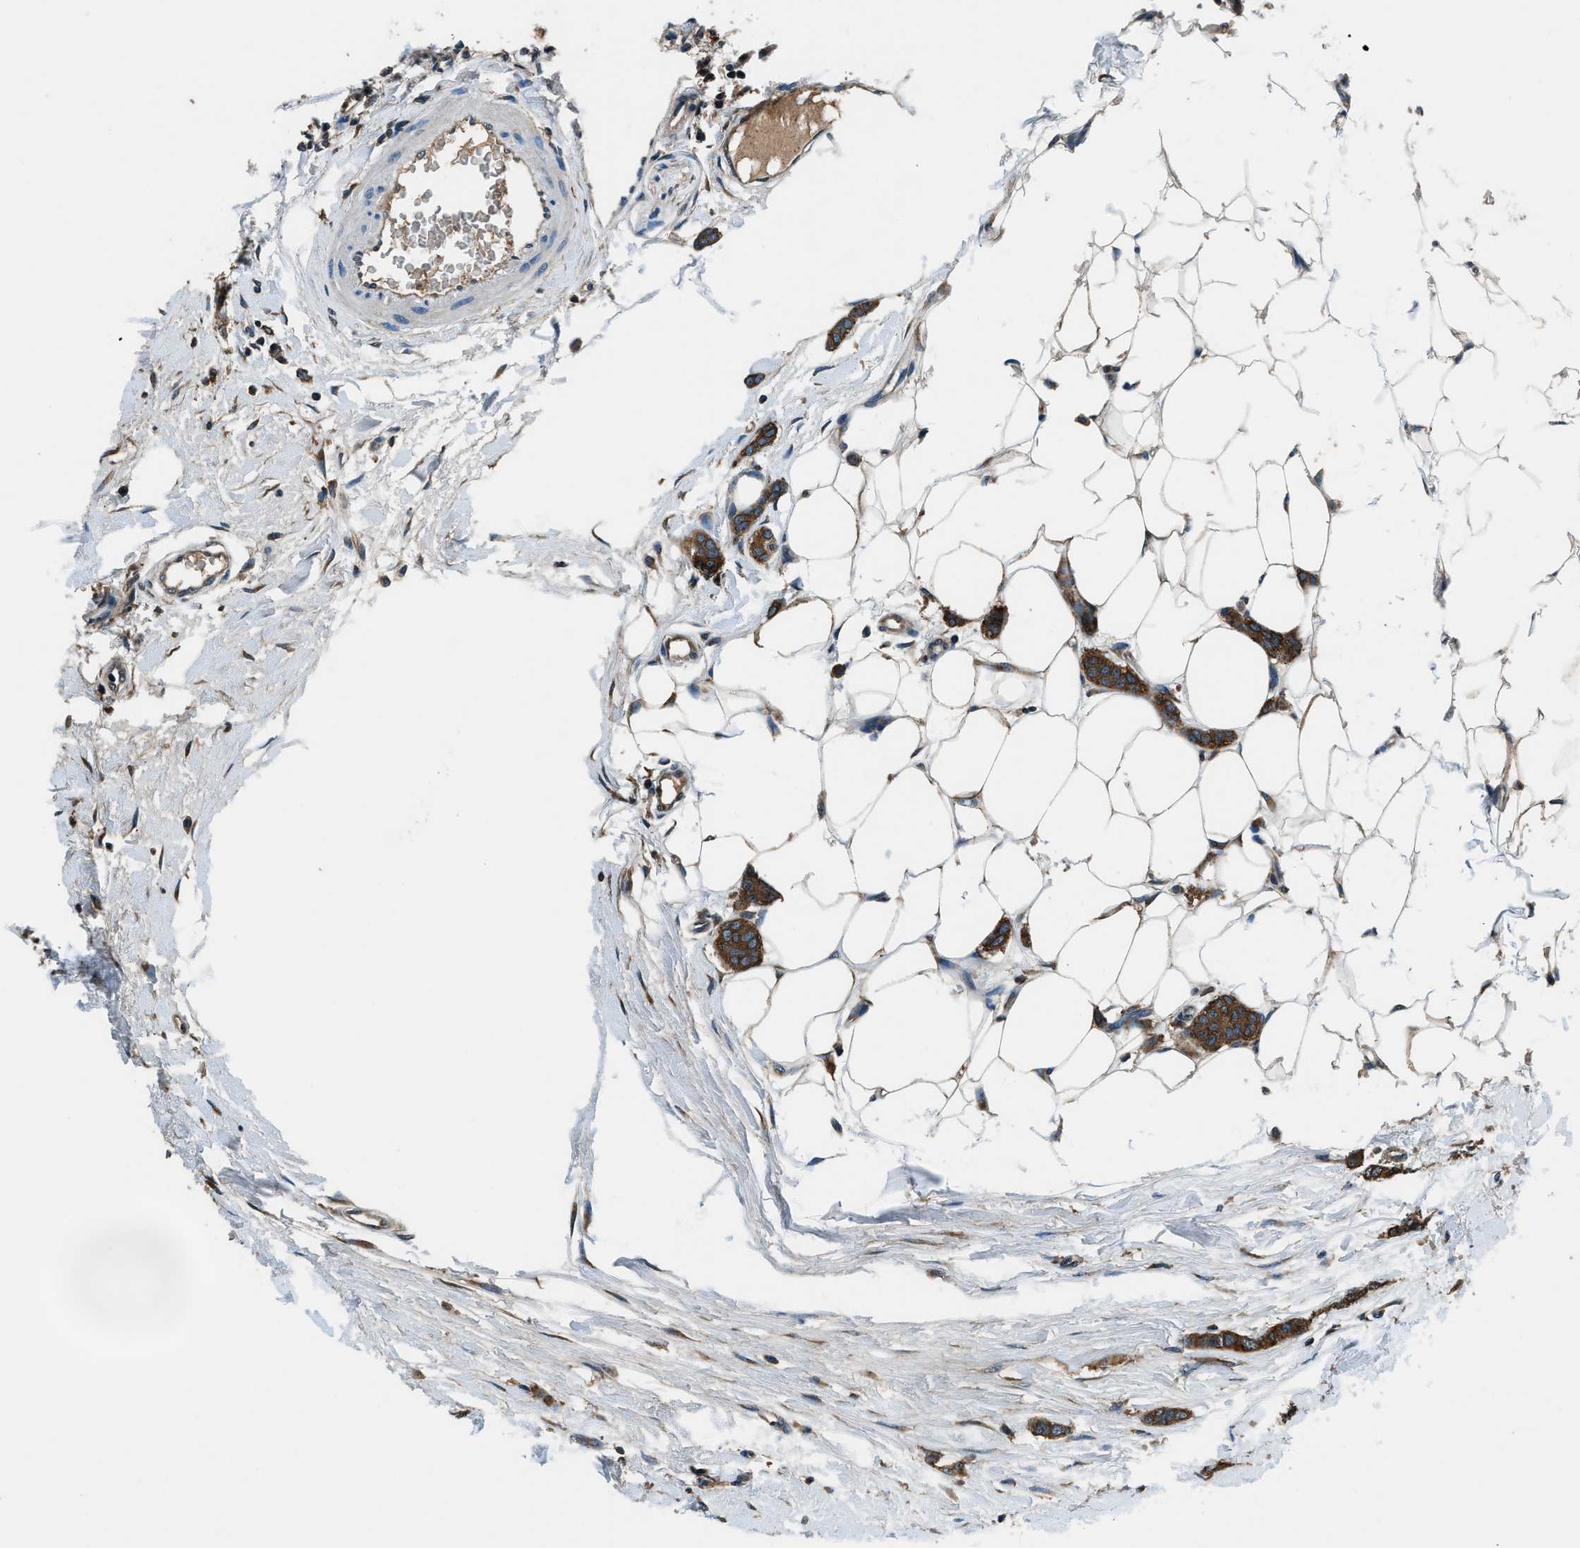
{"staining": {"intensity": "strong", "quantity": ">75%", "location": "cytoplasmic/membranous"}, "tissue": "breast cancer", "cell_type": "Tumor cells", "image_type": "cancer", "snomed": [{"axis": "morphology", "description": "Lobular carcinoma"}, {"axis": "topography", "description": "Skin"}, {"axis": "topography", "description": "Breast"}], "caption": "Tumor cells display strong cytoplasmic/membranous expression in about >75% of cells in breast cancer (lobular carcinoma).", "gene": "ARFGAP2", "patient": {"sex": "female", "age": 46}}